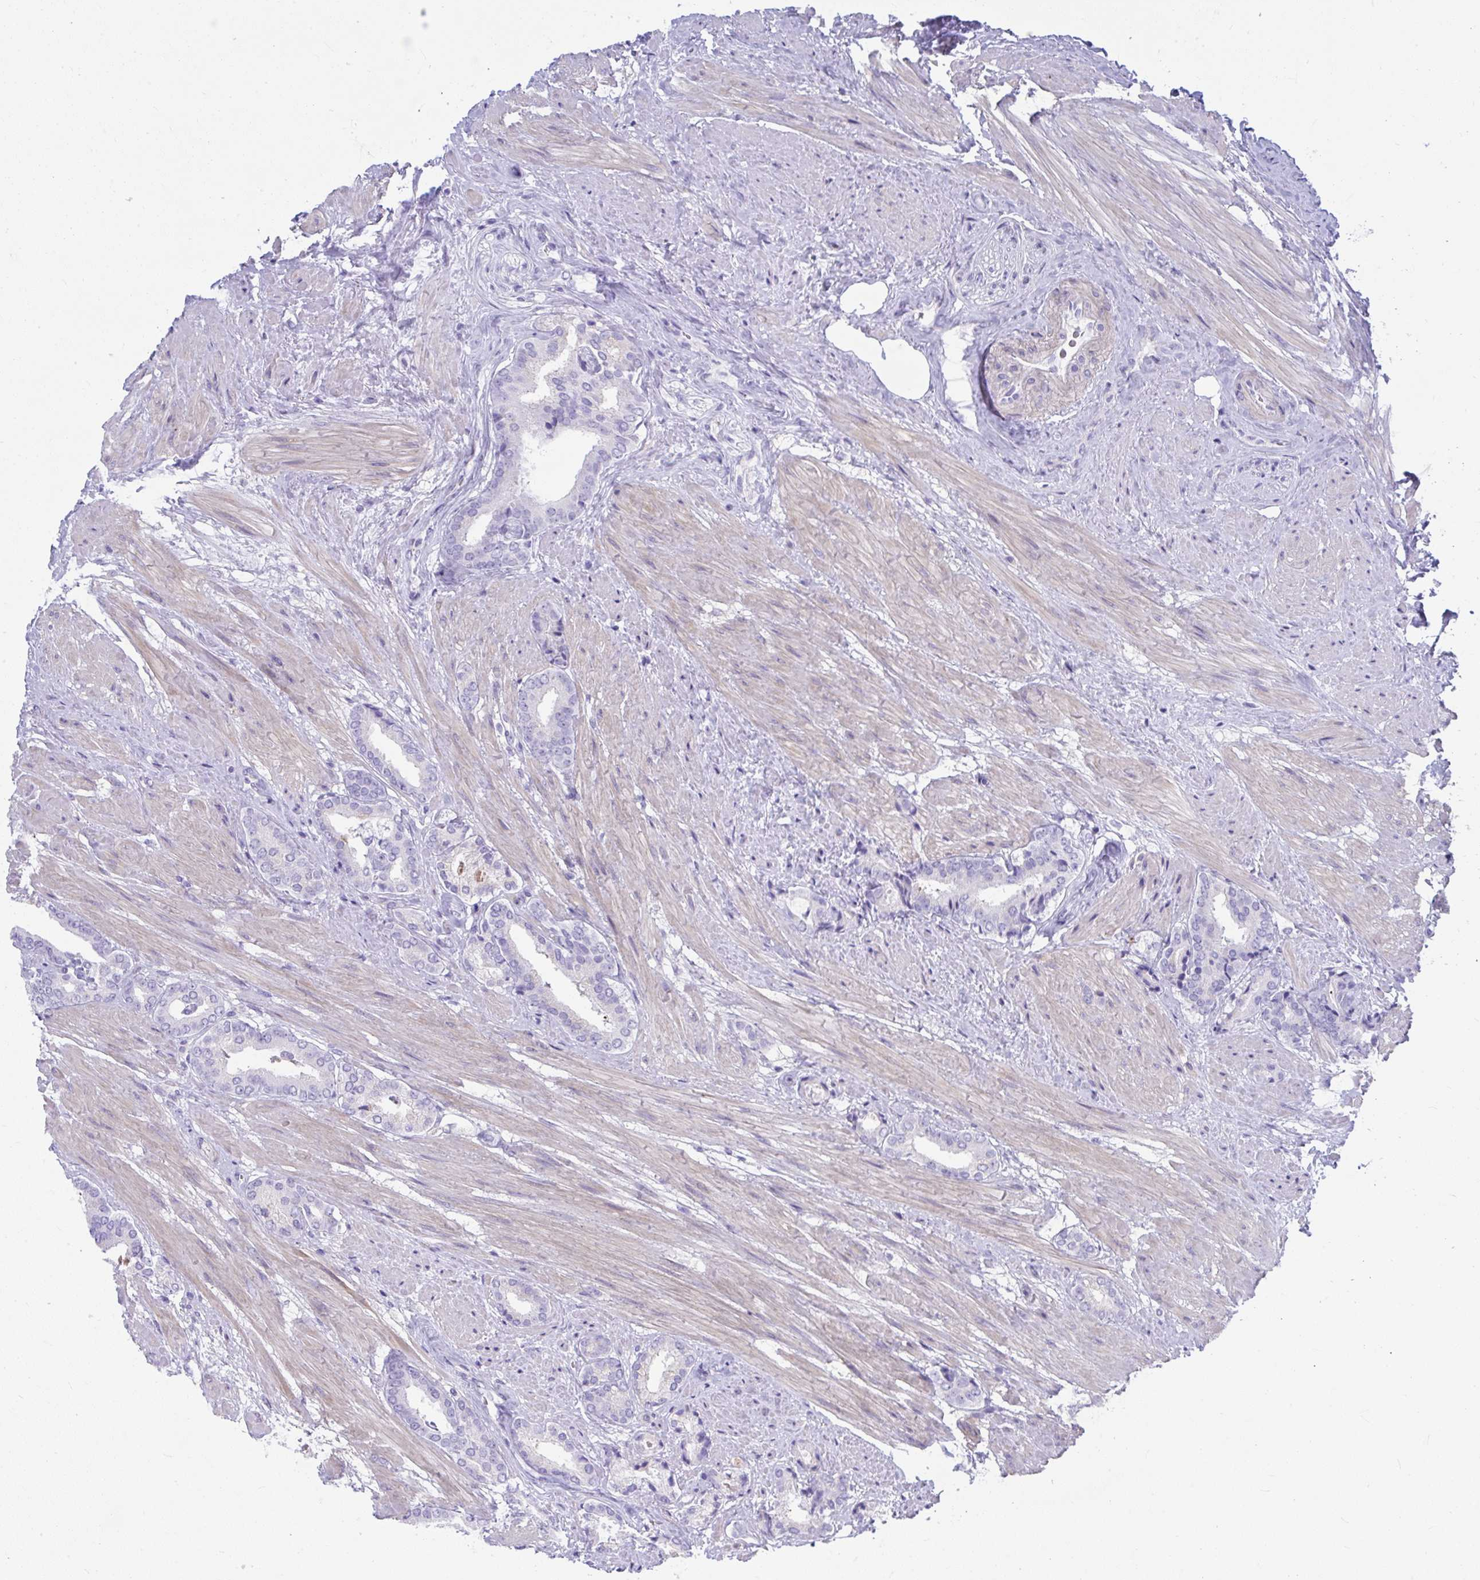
{"staining": {"intensity": "negative", "quantity": "none", "location": "none"}, "tissue": "prostate cancer", "cell_type": "Tumor cells", "image_type": "cancer", "snomed": [{"axis": "morphology", "description": "Adenocarcinoma, High grade"}, {"axis": "topography", "description": "Prostate"}], "caption": "Immunohistochemistry photomicrograph of prostate adenocarcinoma (high-grade) stained for a protein (brown), which displays no staining in tumor cells.", "gene": "ISL1", "patient": {"sex": "male", "age": 56}}